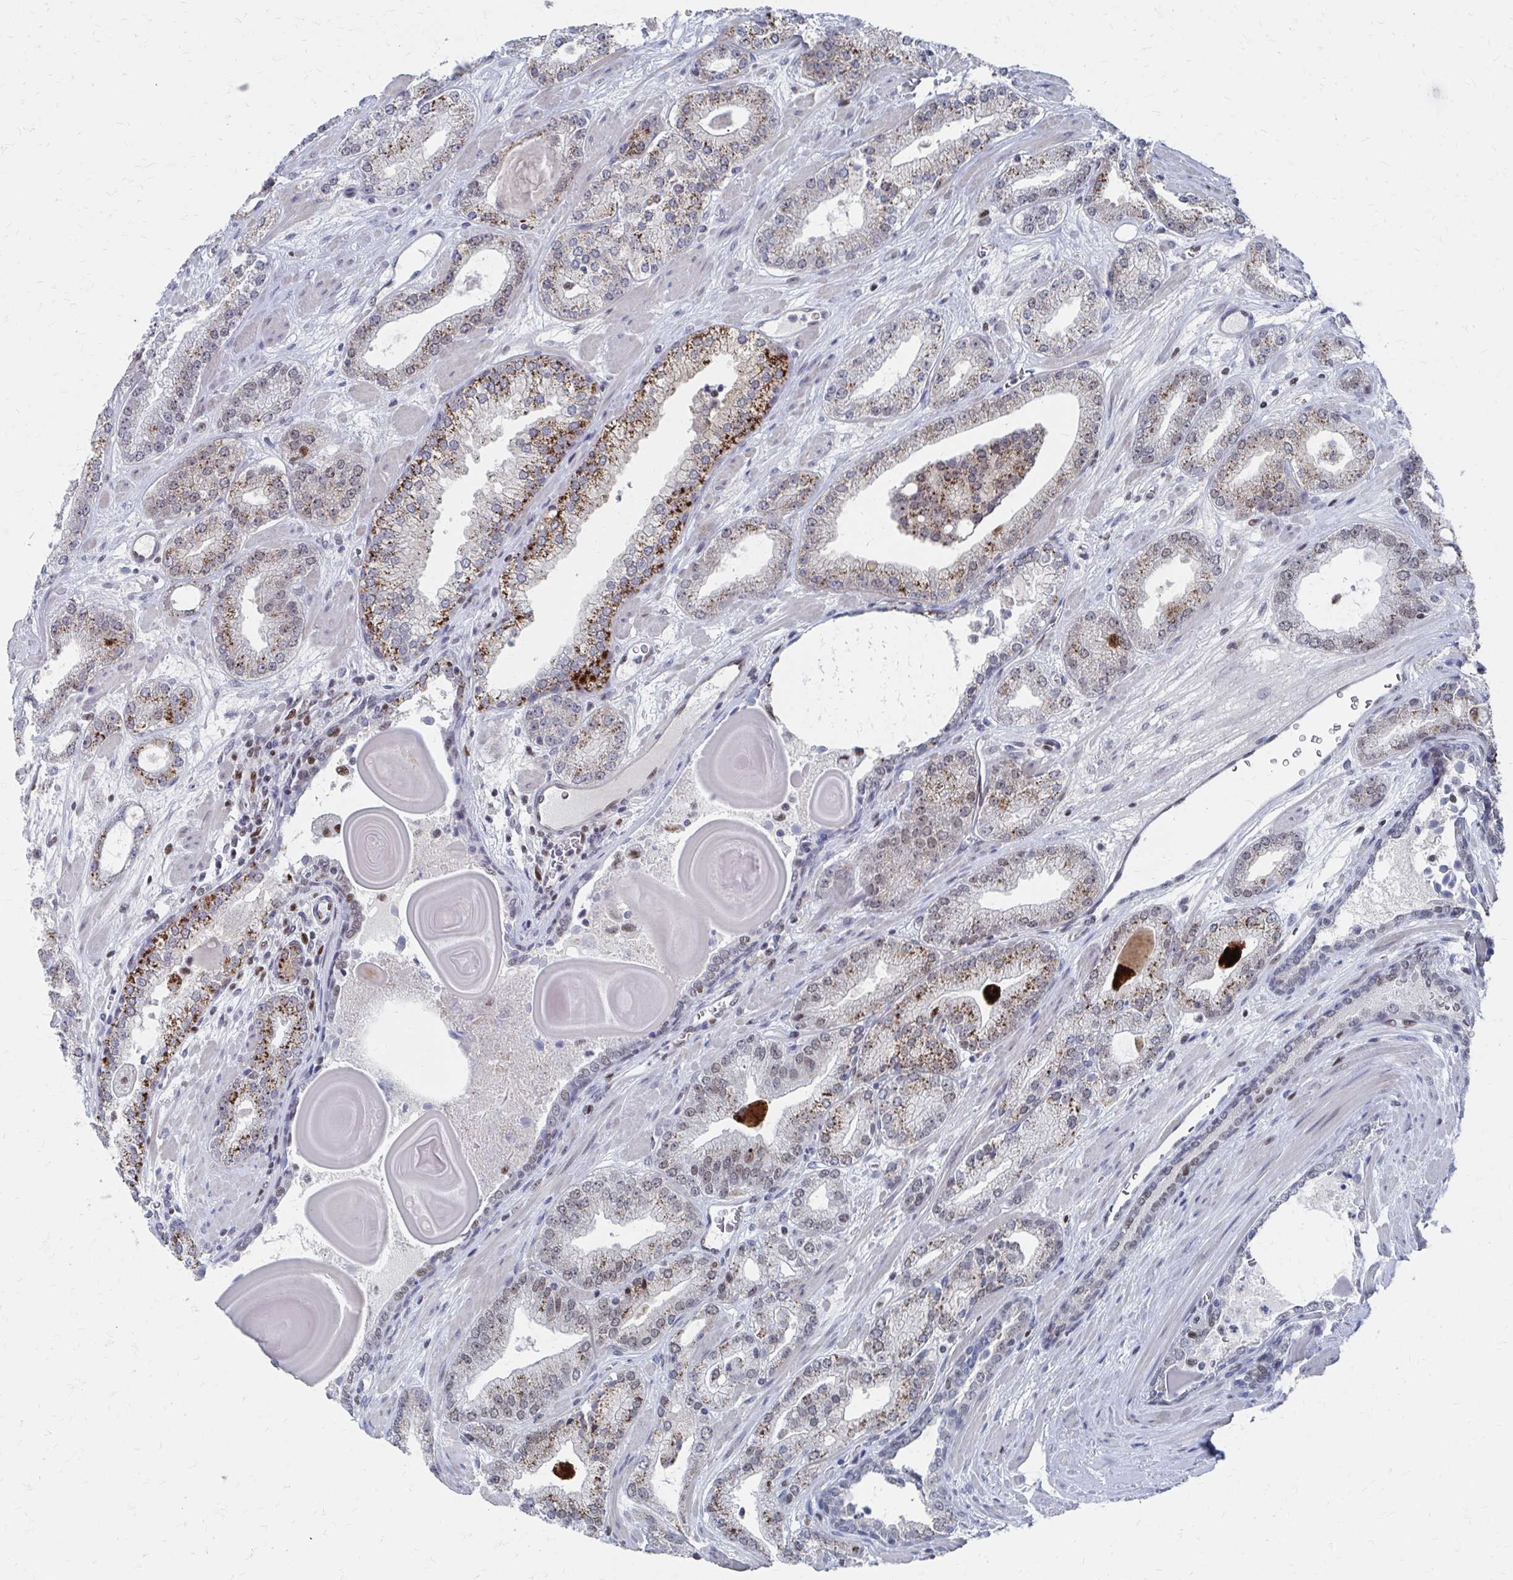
{"staining": {"intensity": "moderate", "quantity": ">75%", "location": "cytoplasmic/membranous"}, "tissue": "prostate cancer", "cell_type": "Tumor cells", "image_type": "cancer", "snomed": [{"axis": "morphology", "description": "Adenocarcinoma, High grade"}, {"axis": "topography", "description": "Prostate"}], "caption": "Adenocarcinoma (high-grade) (prostate) tissue shows moderate cytoplasmic/membranous positivity in approximately >75% of tumor cells", "gene": "CDIN1", "patient": {"sex": "male", "age": 64}}